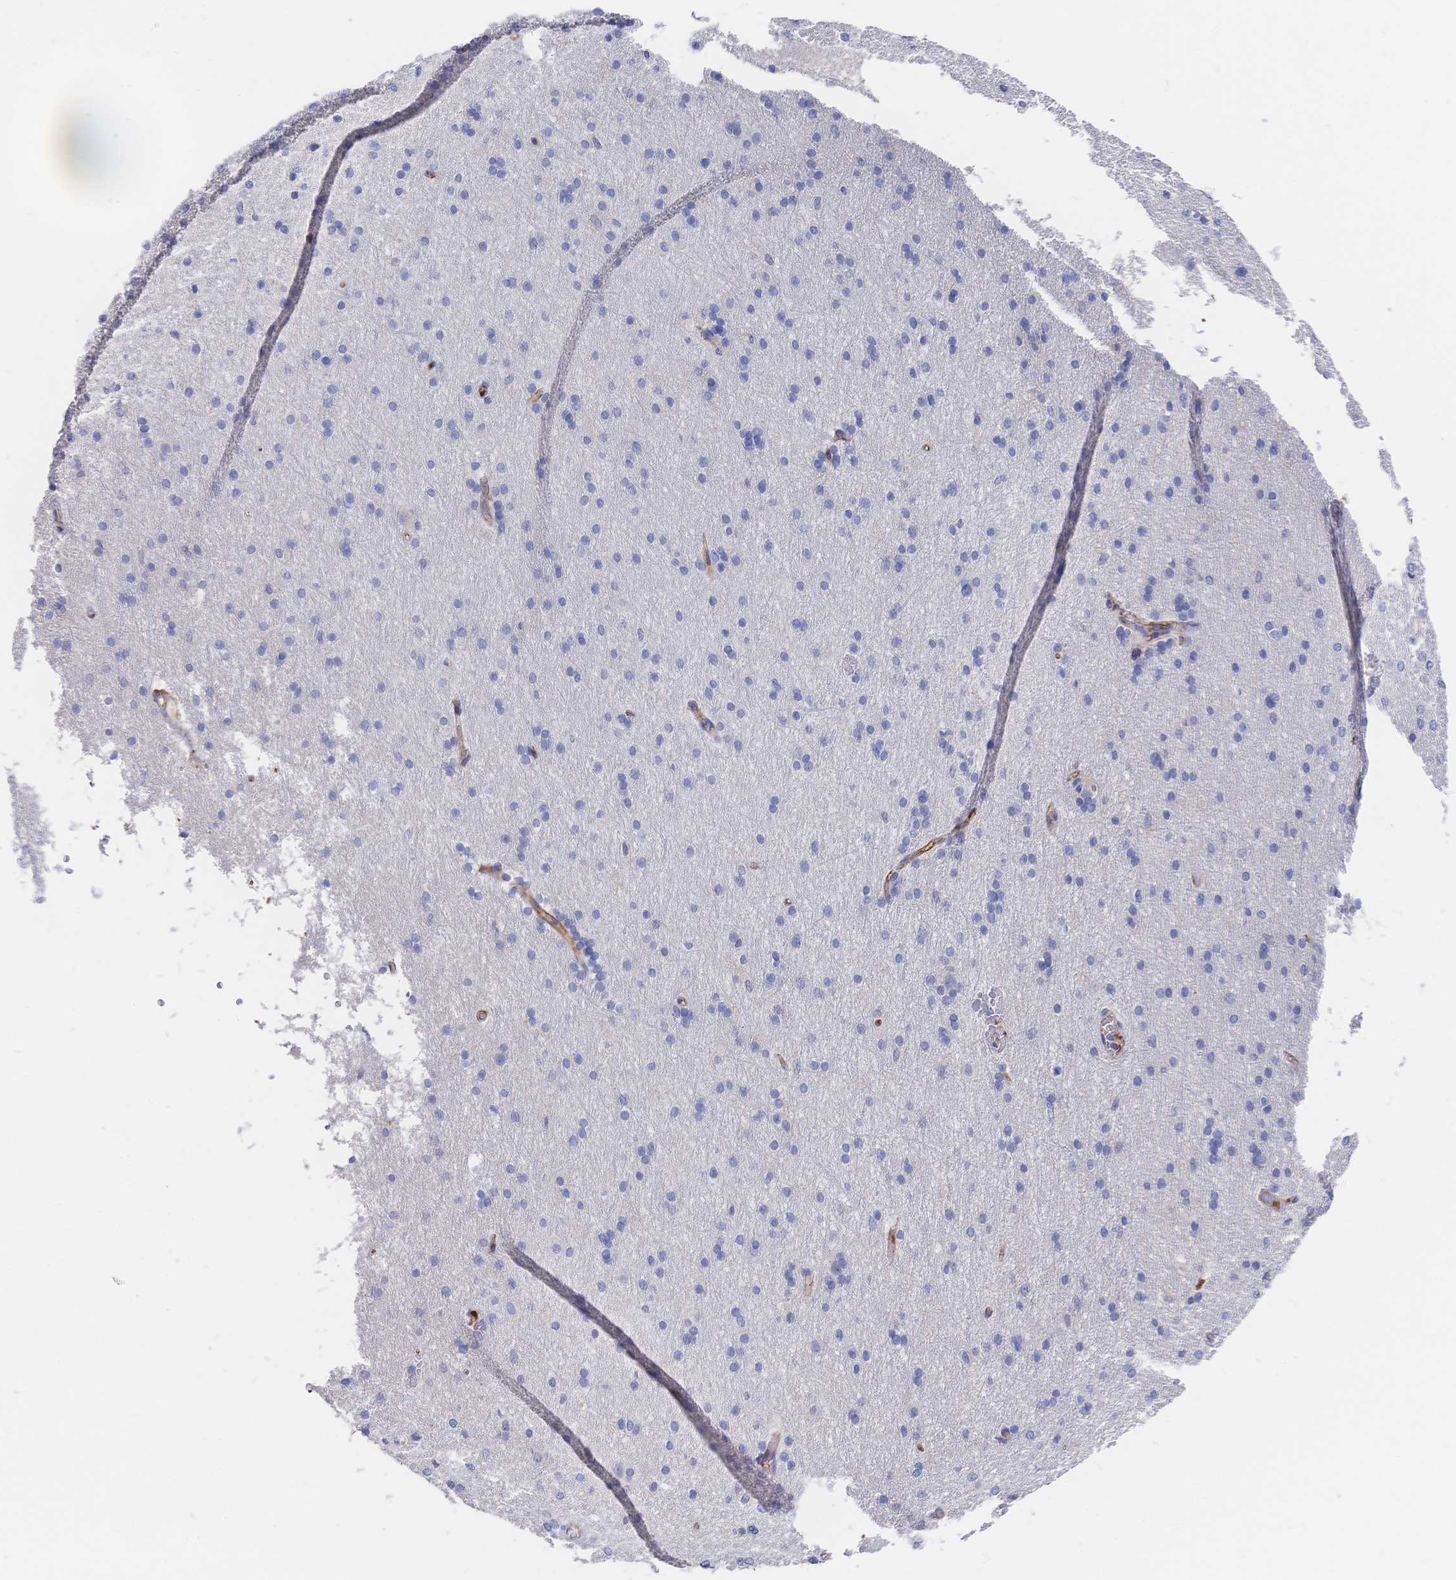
{"staining": {"intensity": "moderate", "quantity": ">75%", "location": "cytoplasmic/membranous"}, "tissue": "cerebral cortex", "cell_type": "Endothelial cells", "image_type": "normal", "snomed": [{"axis": "morphology", "description": "Normal tissue, NOS"}, {"axis": "morphology", "description": "Inflammation, NOS"}, {"axis": "topography", "description": "Cerebral cortex"}], "caption": "Endothelial cells reveal medium levels of moderate cytoplasmic/membranous staining in about >75% of cells in benign cerebral cortex.", "gene": "F11R", "patient": {"sex": "male", "age": 6}}